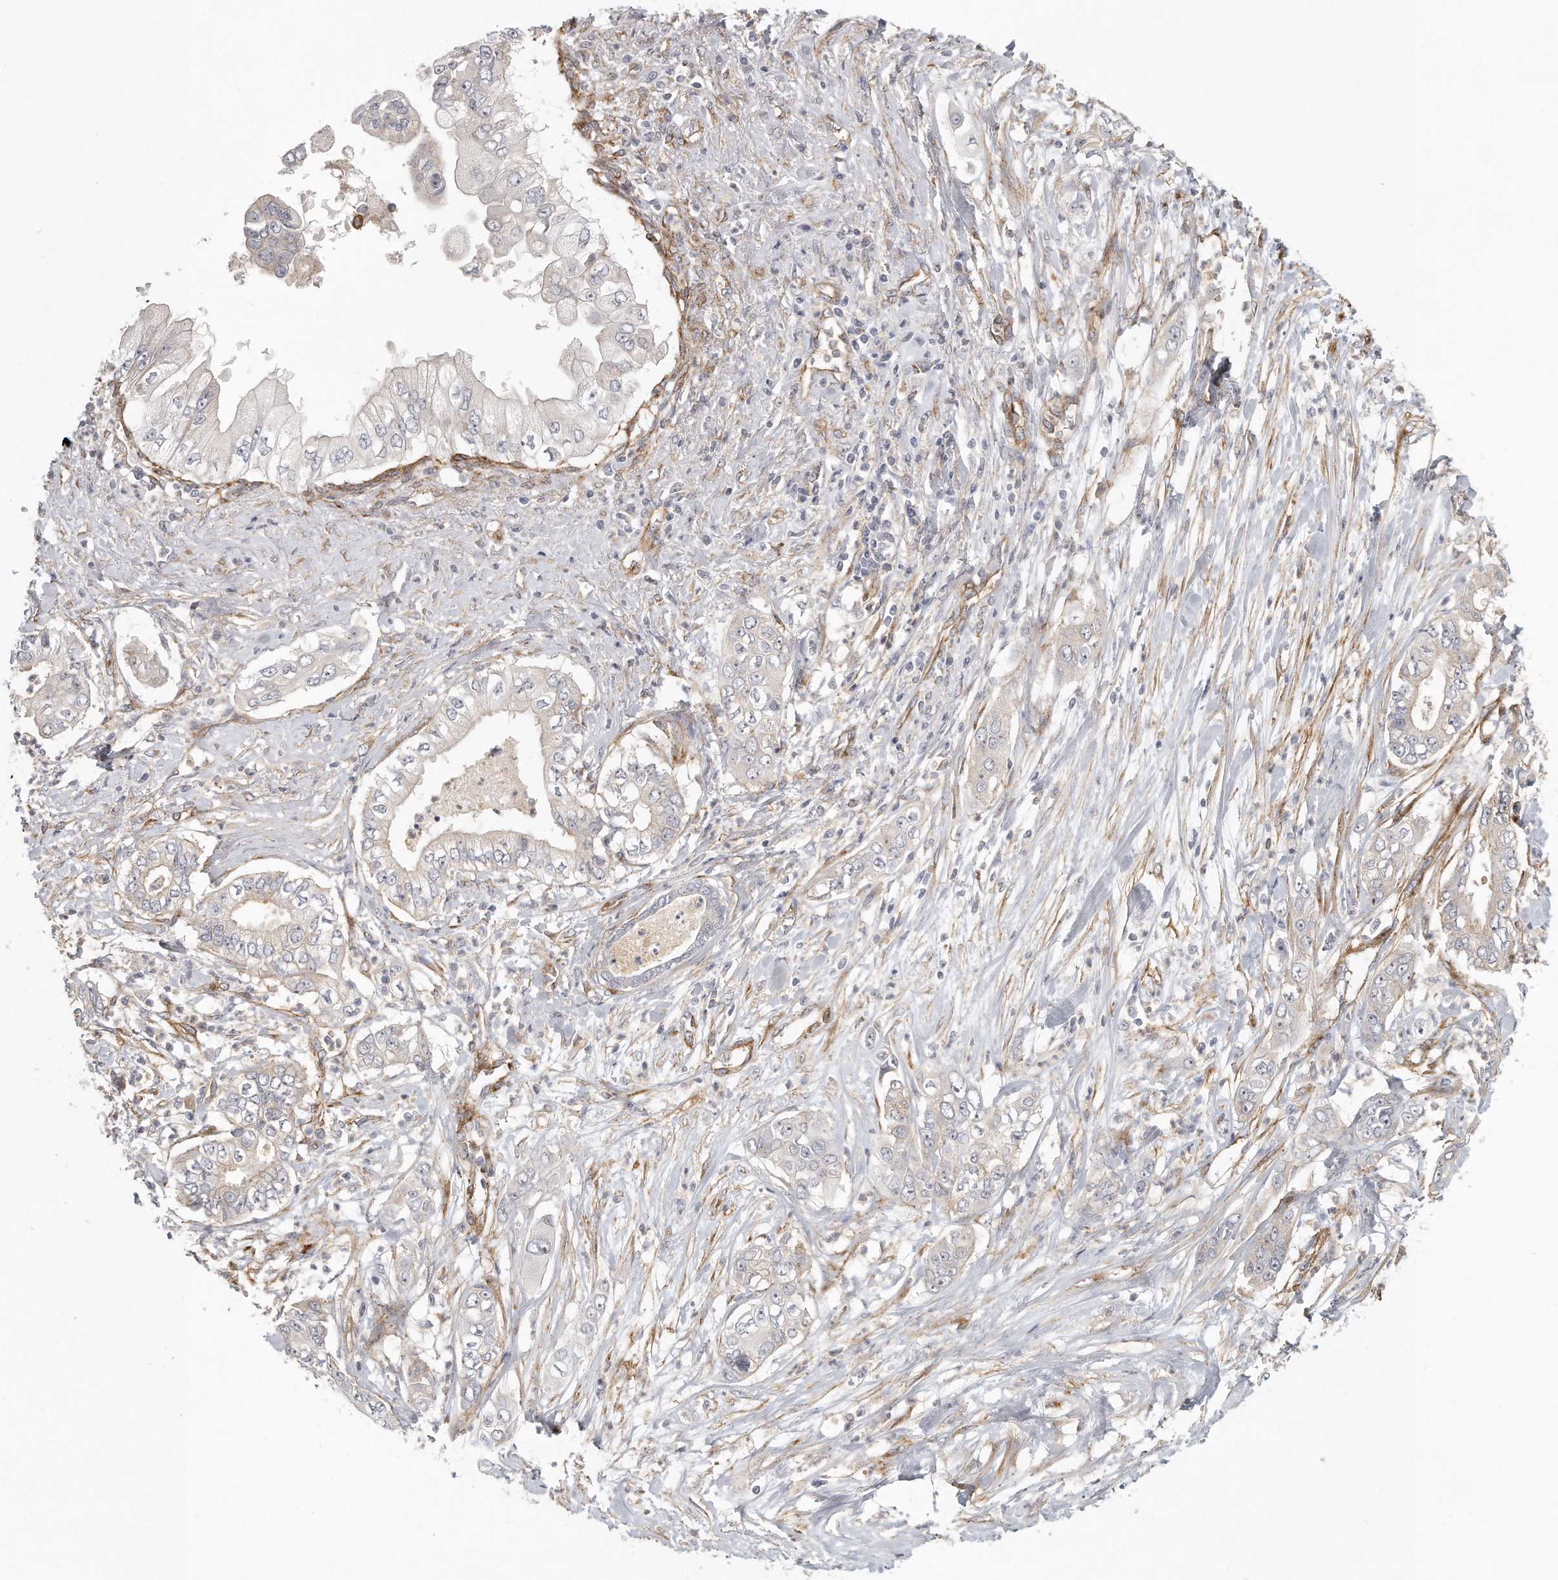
{"staining": {"intensity": "negative", "quantity": "none", "location": "none"}, "tissue": "pancreatic cancer", "cell_type": "Tumor cells", "image_type": "cancer", "snomed": [{"axis": "morphology", "description": "Adenocarcinoma, NOS"}, {"axis": "topography", "description": "Pancreas"}], "caption": "The image demonstrates no staining of tumor cells in pancreatic cancer.", "gene": "MTERF4", "patient": {"sex": "female", "age": 78}}